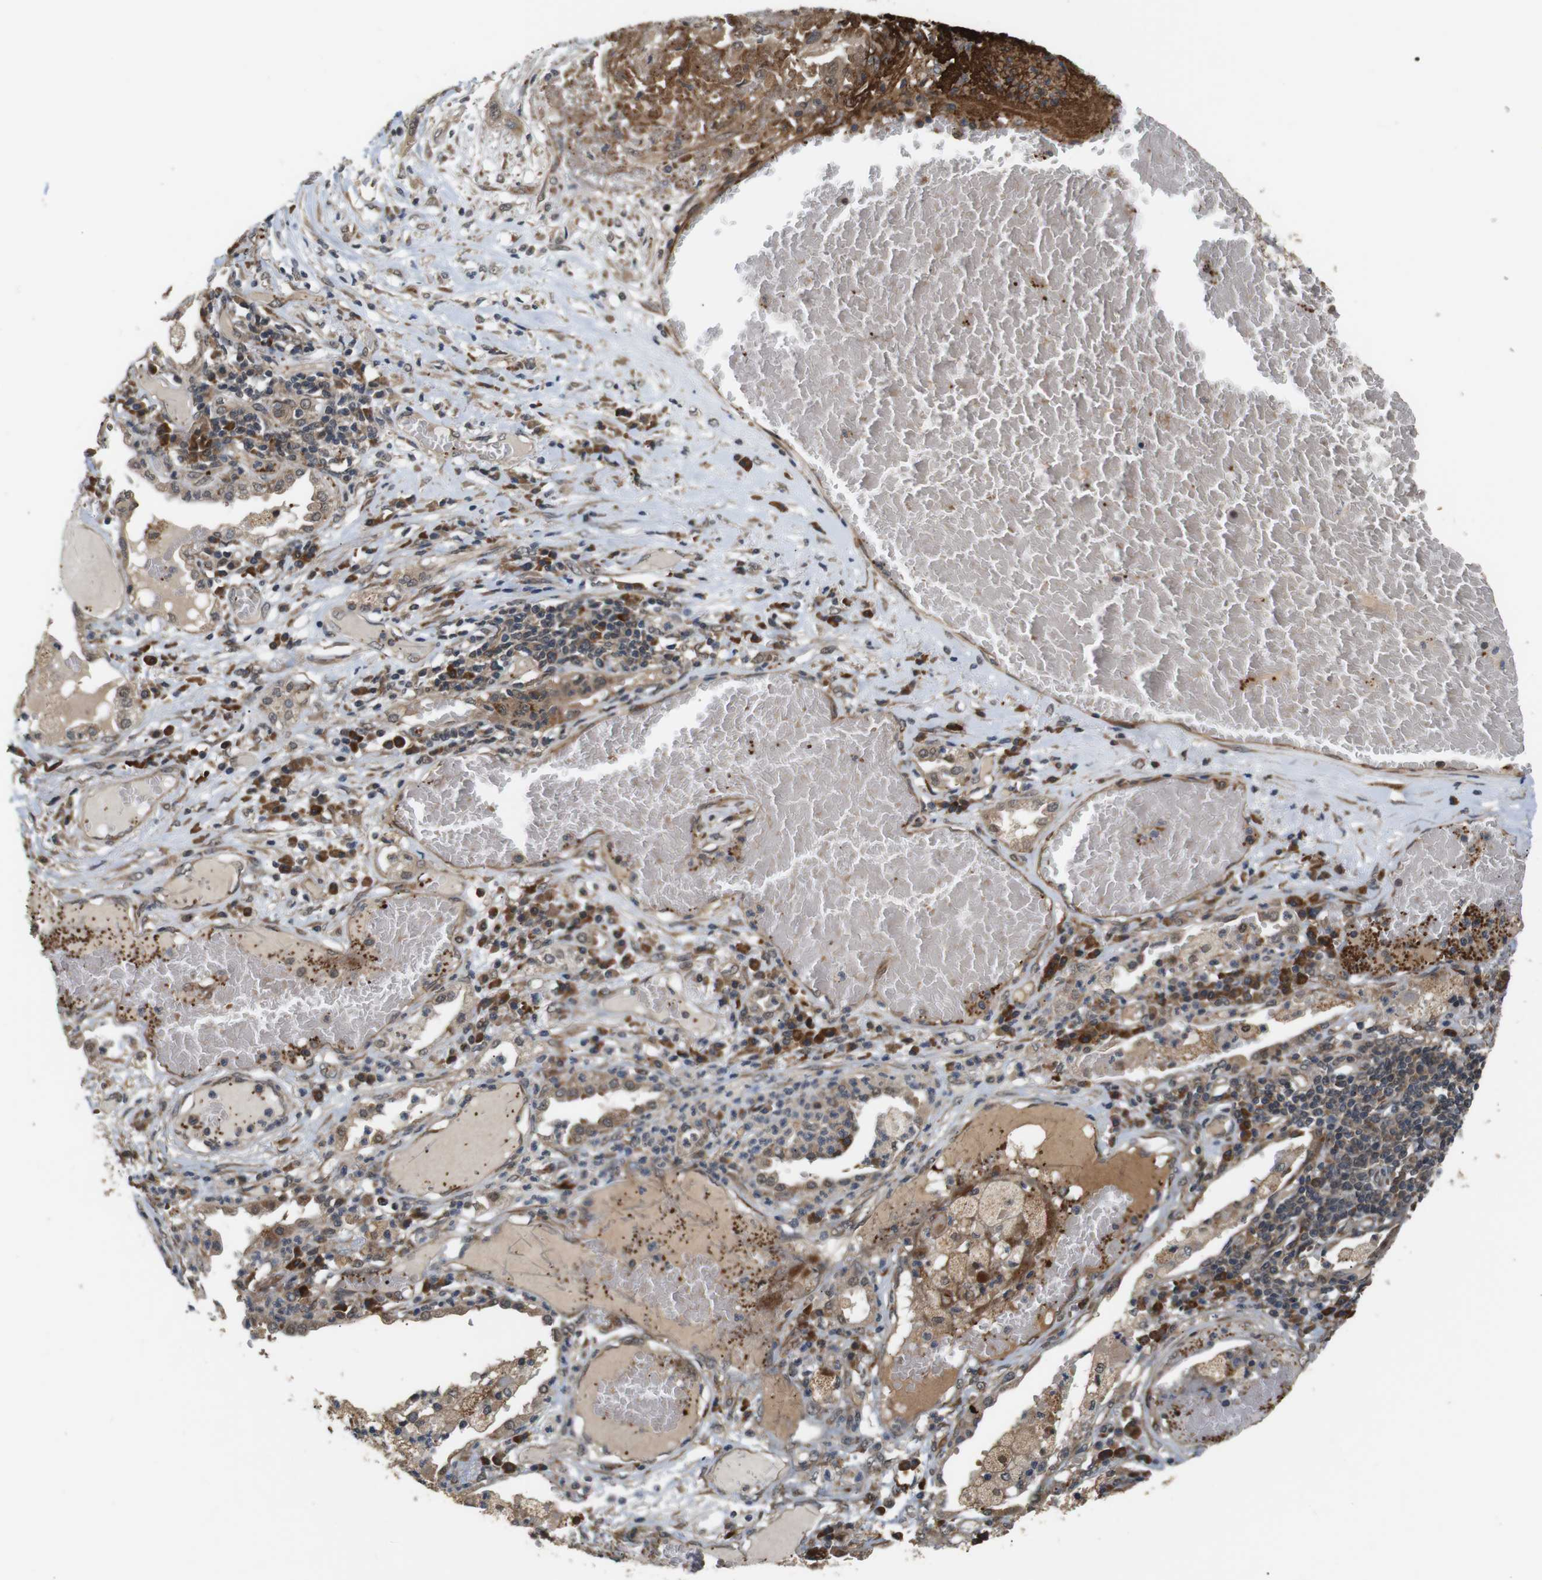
{"staining": {"intensity": "moderate", "quantity": ">75%", "location": "cytoplasmic/membranous"}, "tissue": "lung cancer", "cell_type": "Tumor cells", "image_type": "cancer", "snomed": [{"axis": "morphology", "description": "Squamous cell carcinoma, NOS"}, {"axis": "topography", "description": "Lung"}], "caption": "Immunohistochemistry of squamous cell carcinoma (lung) shows medium levels of moderate cytoplasmic/membranous staining in approximately >75% of tumor cells.", "gene": "EPHB2", "patient": {"sex": "male", "age": 71}}